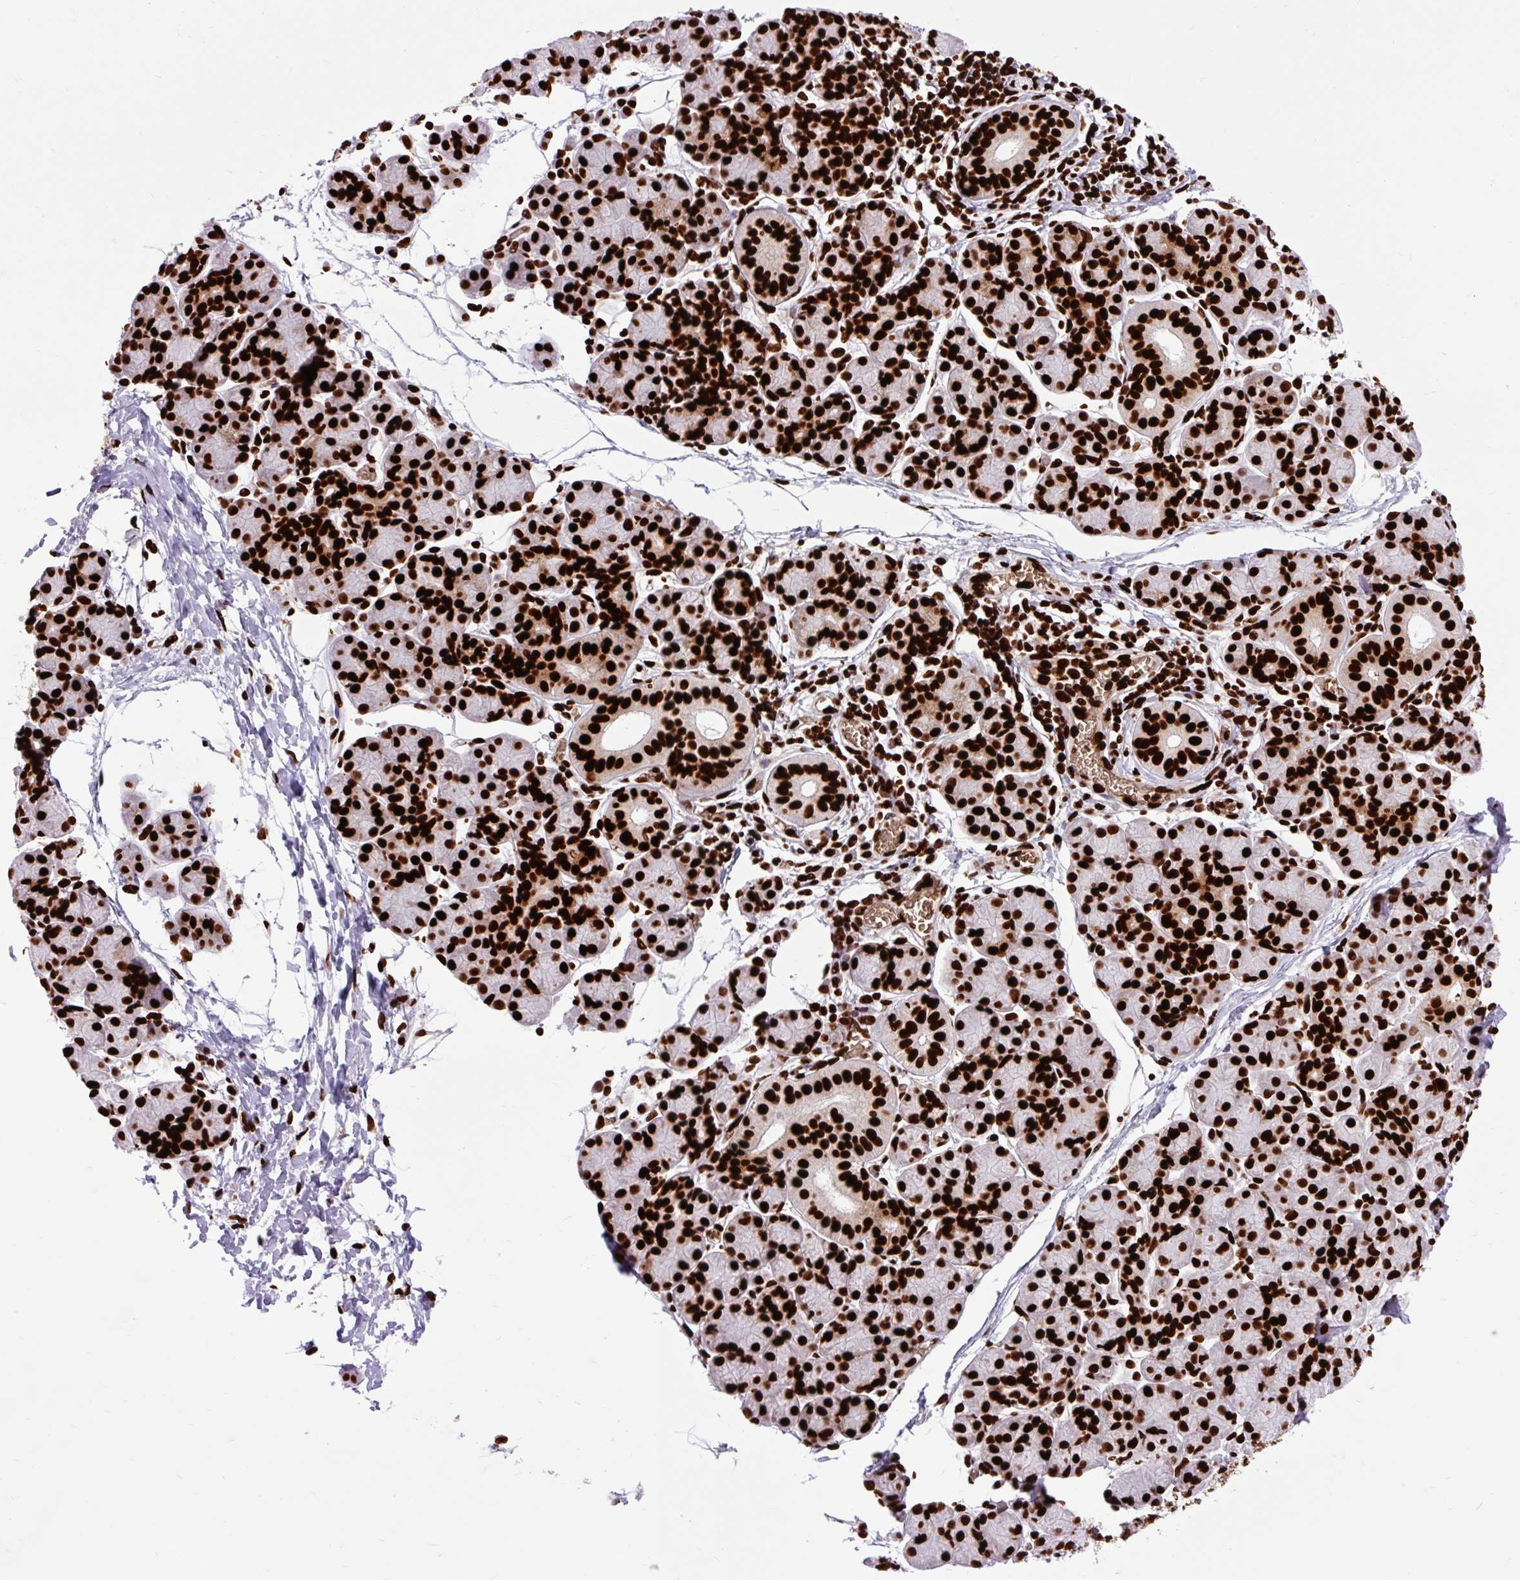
{"staining": {"intensity": "strong", "quantity": ">75%", "location": "nuclear"}, "tissue": "salivary gland", "cell_type": "Glandular cells", "image_type": "normal", "snomed": [{"axis": "morphology", "description": "Normal tissue, NOS"}, {"axis": "morphology", "description": "Inflammation, NOS"}, {"axis": "topography", "description": "Lymph node"}, {"axis": "topography", "description": "Salivary gland"}], "caption": "Immunohistochemistry (IHC) of normal human salivary gland displays high levels of strong nuclear positivity in about >75% of glandular cells.", "gene": "FUS", "patient": {"sex": "male", "age": 3}}